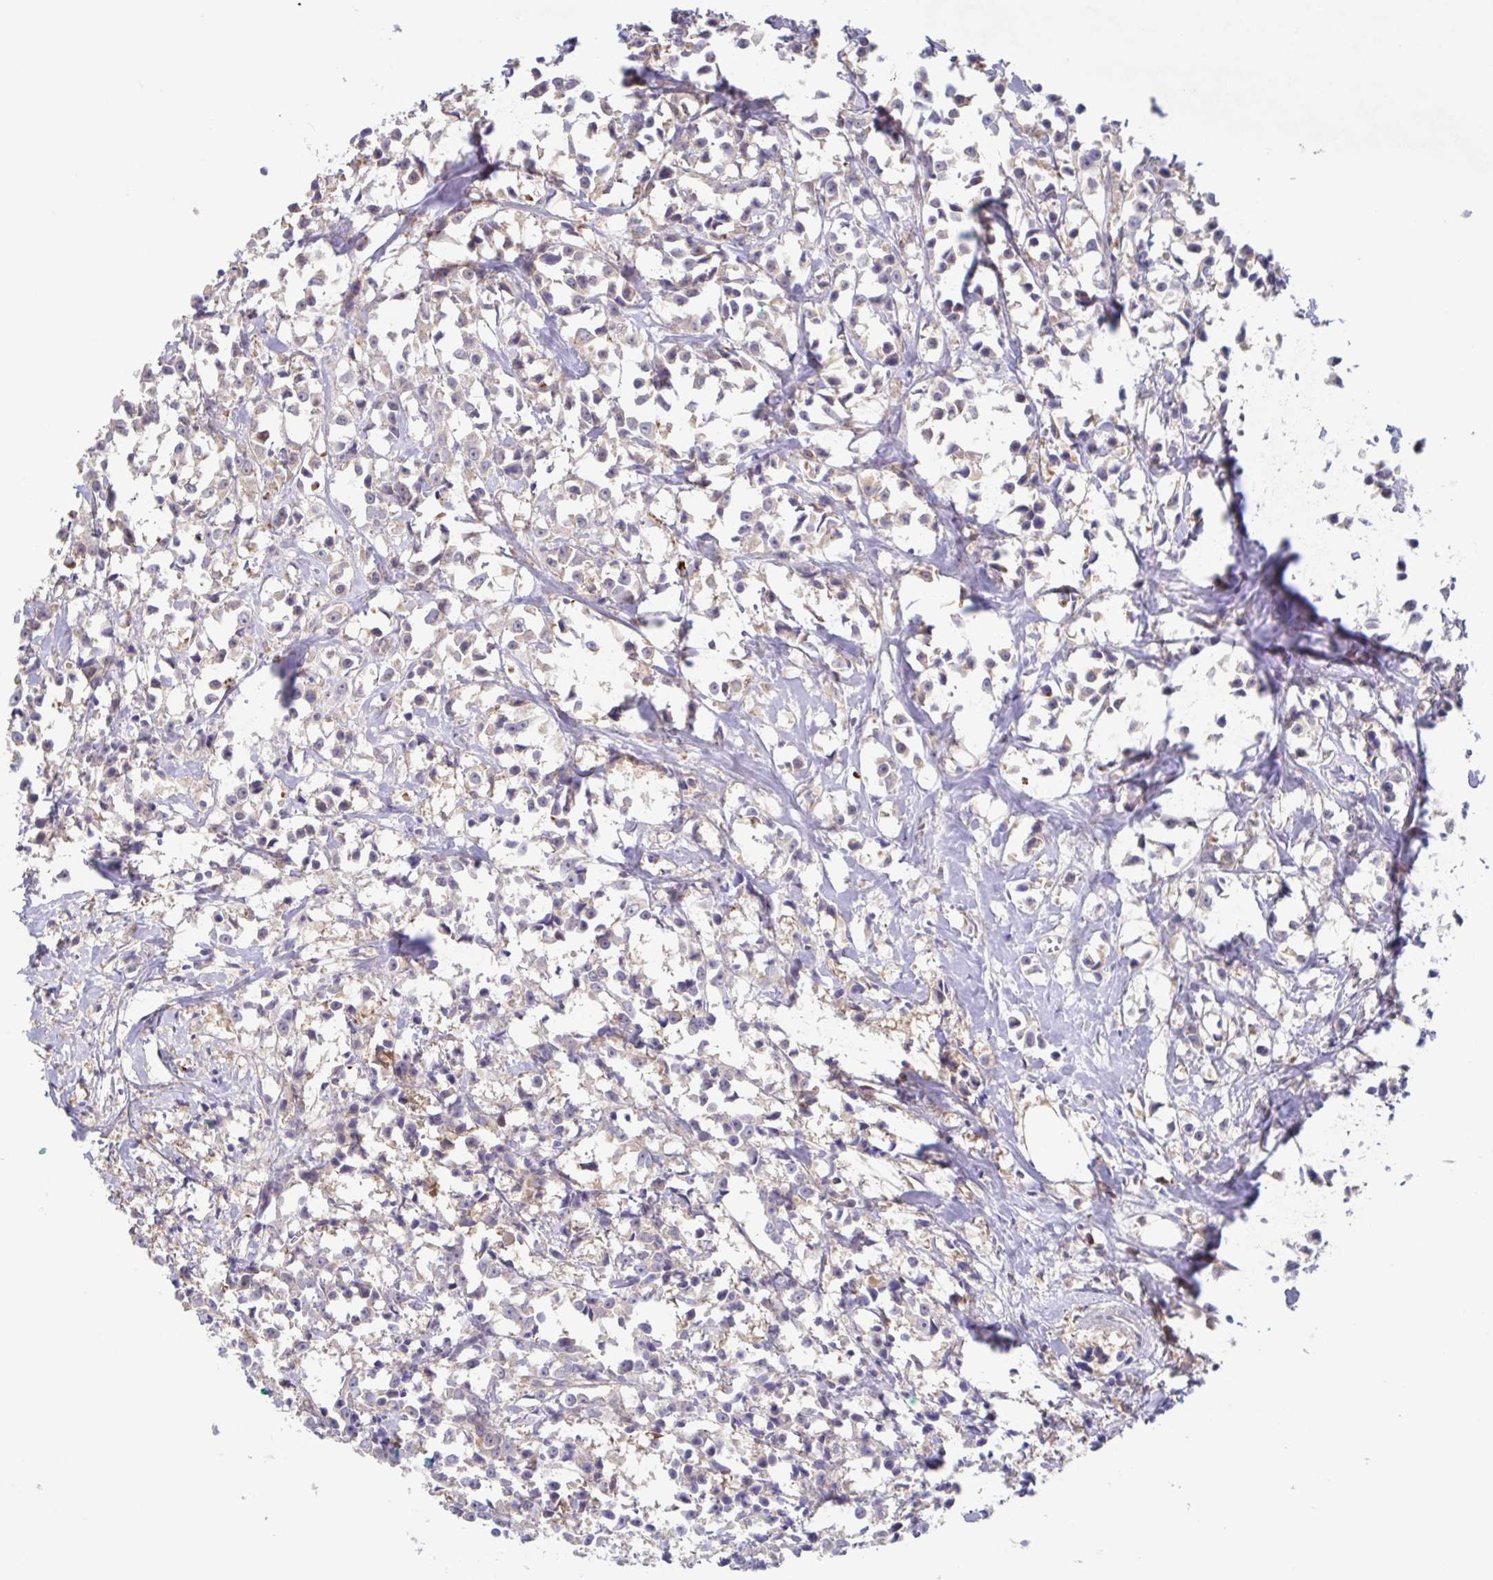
{"staining": {"intensity": "moderate", "quantity": "25%-75%", "location": "cytoplasmic/membranous"}, "tissue": "breast cancer", "cell_type": "Tumor cells", "image_type": "cancer", "snomed": [{"axis": "morphology", "description": "Duct carcinoma"}, {"axis": "topography", "description": "Breast"}], "caption": "Immunohistochemistry of human breast cancer exhibits medium levels of moderate cytoplasmic/membranous staining in about 25%-75% of tumor cells.", "gene": "AACS", "patient": {"sex": "female", "age": 80}}